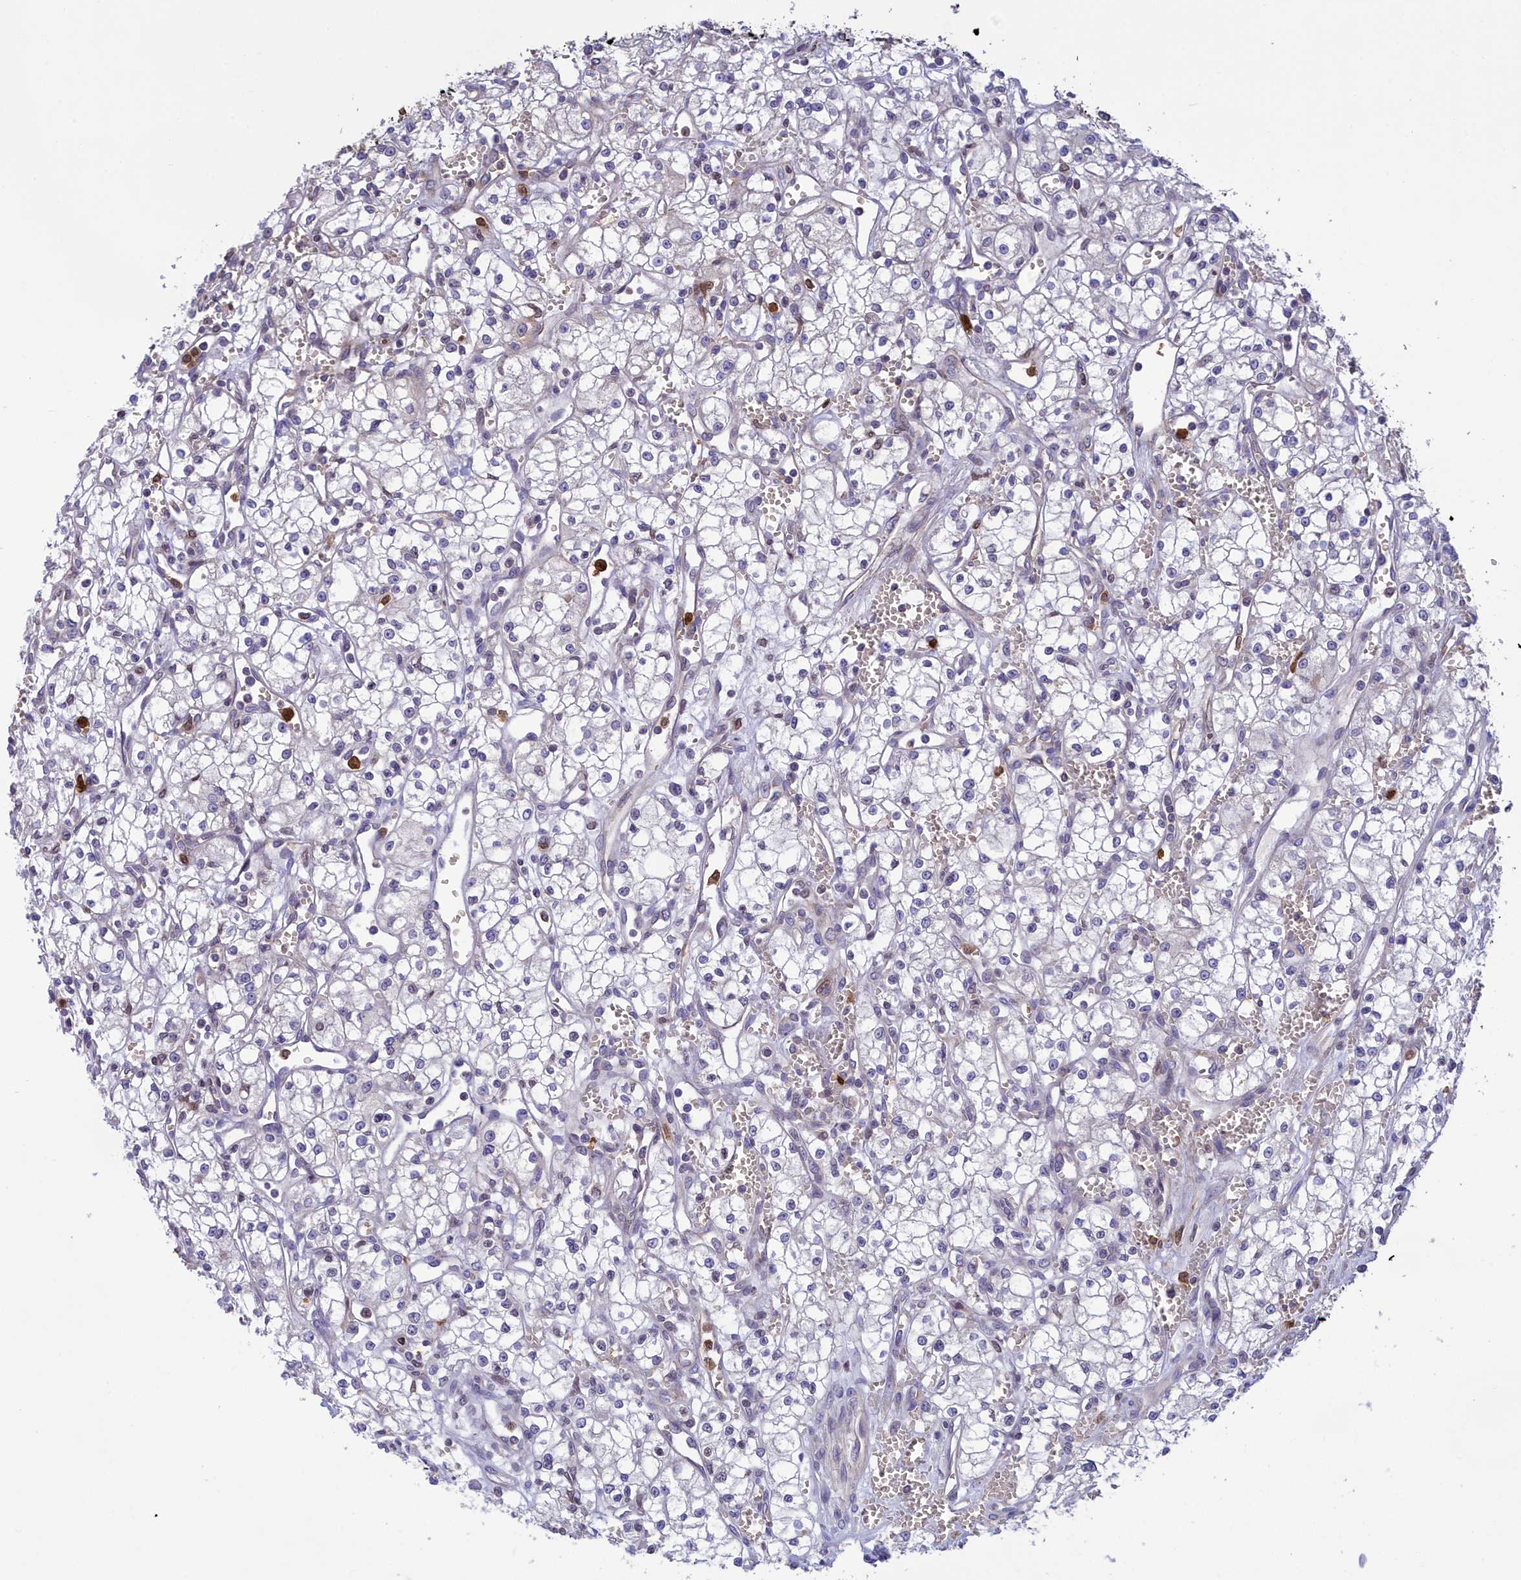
{"staining": {"intensity": "negative", "quantity": "none", "location": "none"}, "tissue": "renal cancer", "cell_type": "Tumor cells", "image_type": "cancer", "snomed": [{"axis": "morphology", "description": "Adenocarcinoma, NOS"}, {"axis": "topography", "description": "Kidney"}], "caption": "The IHC micrograph has no significant staining in tumor cells of renal cancer (adenocarcinoma) tissue.", "gene": "PKHD1L1", "patient": {"sex": "male", "age": 59}}